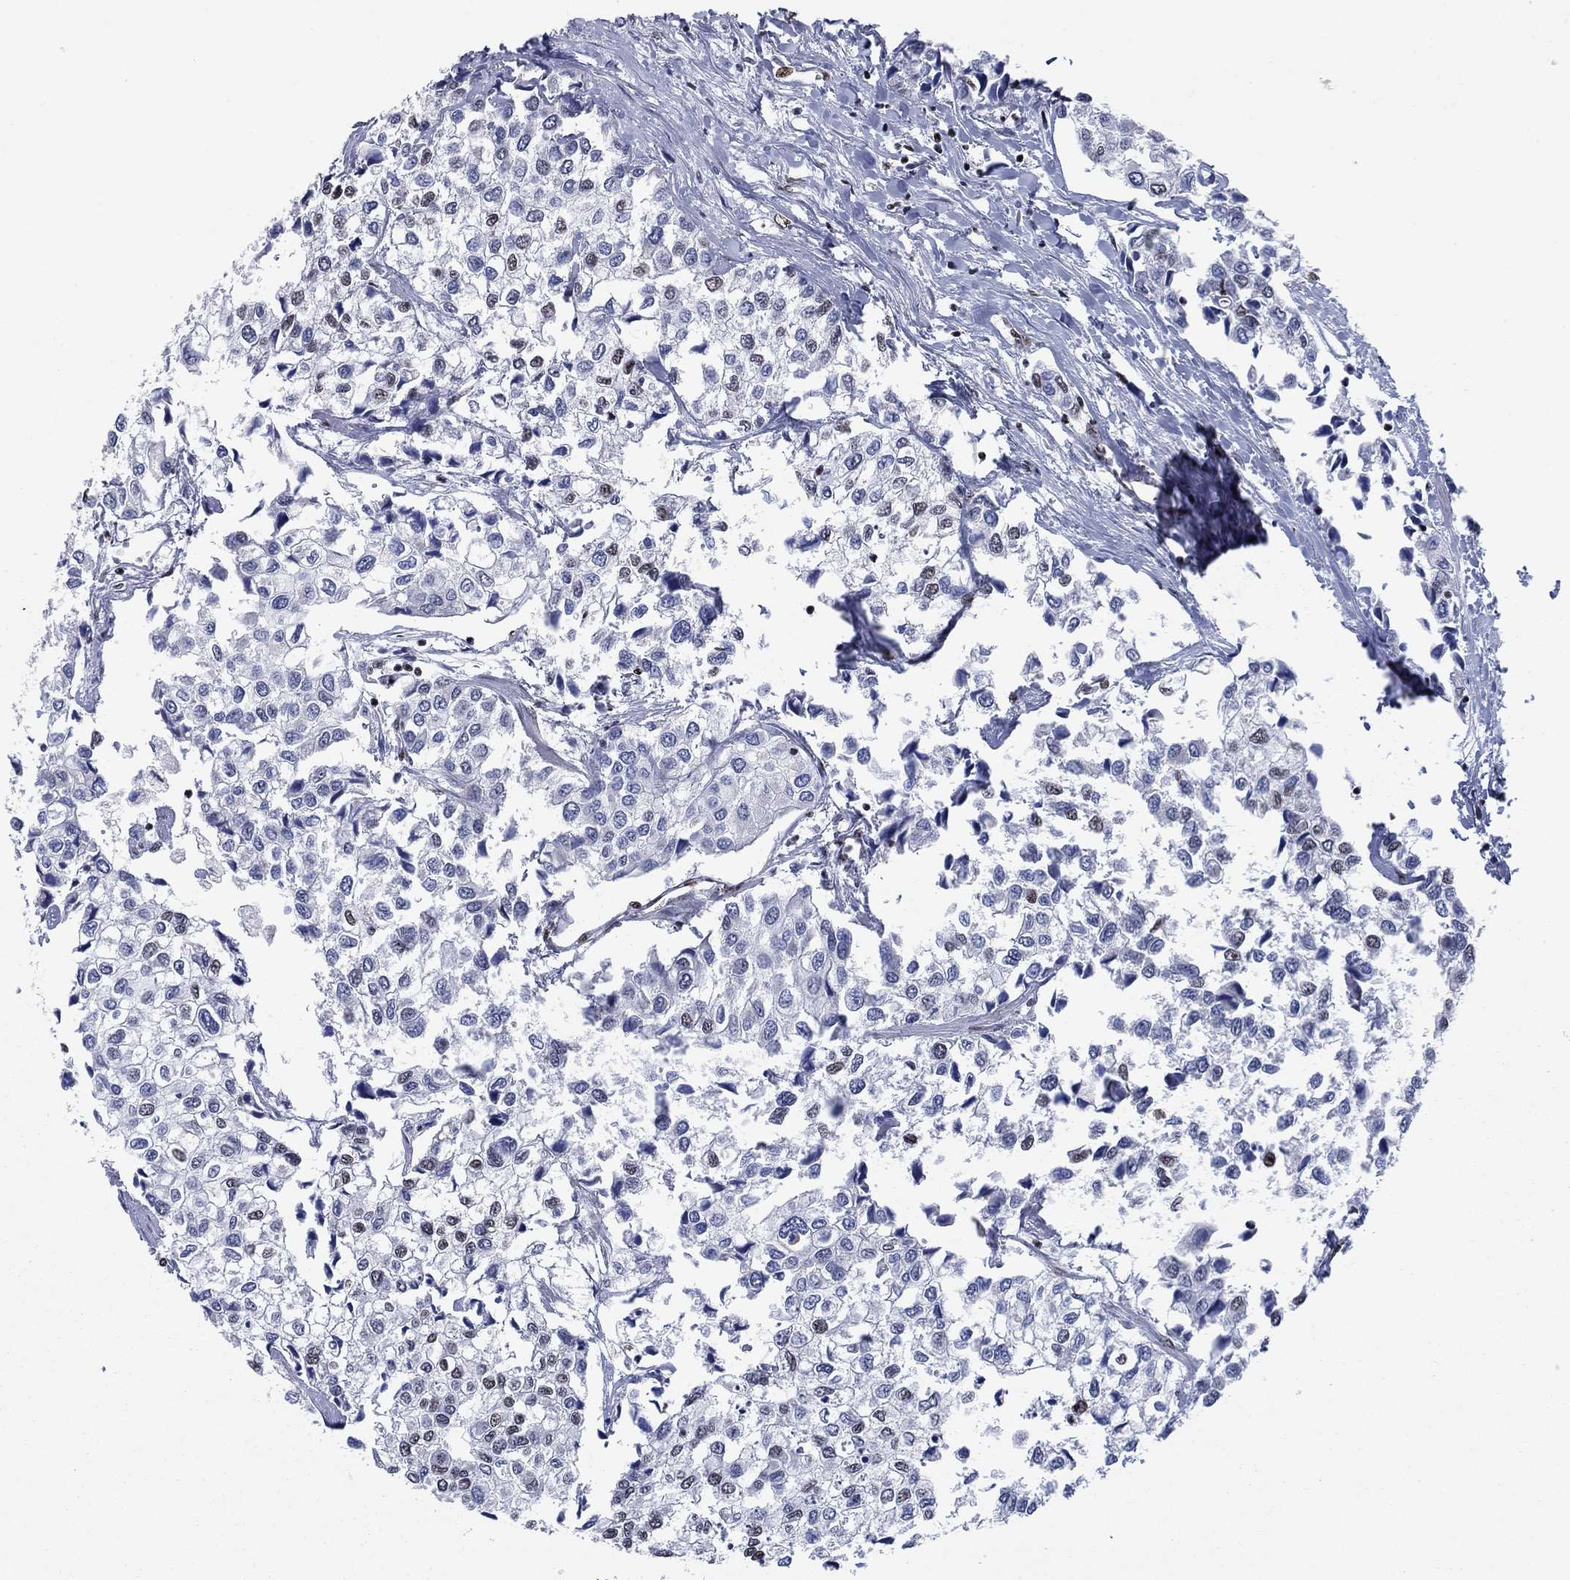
{"staining": {"intensity": "weak", "quantity": "<25%", "location": "nuclear"}, "tissue": "urothelial cancer", "cell_type": "Tumor cells", "image_type": "cancer", "snomed": [{"axis": "morphology", "description": "Urothelial carcinoma, High grade"}, {"axis": "topography", "description": "Urinary bladder"}], "caption": "There is no significant staining in tumor cells of urothelial cancer.", "gene": "N4BP2", "patient": {"sex": "male", "age": 73}}